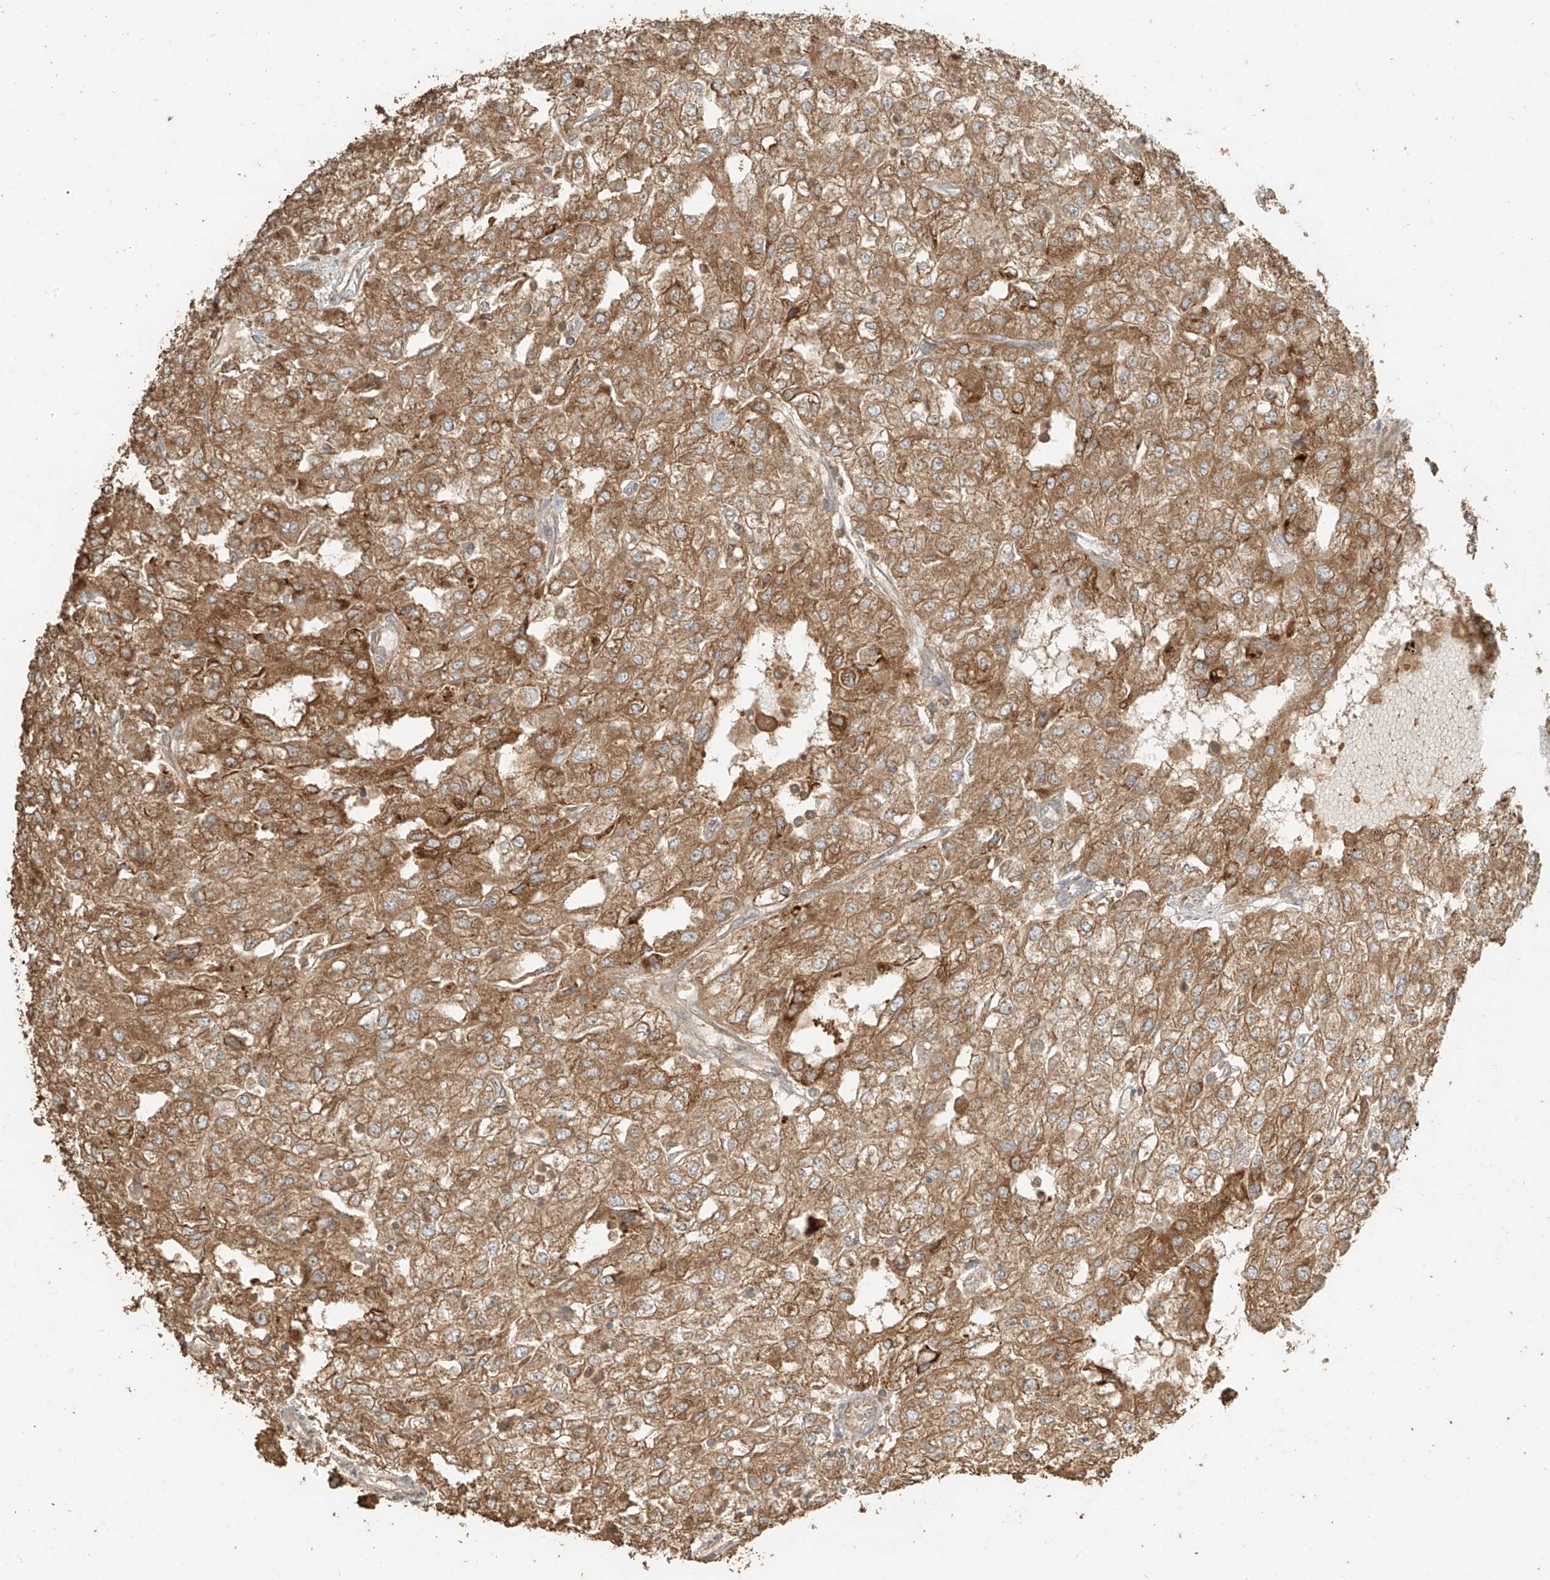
{"staining": {"intensity": "moderate", "quantity": ">75%", "location": "cytoplasmic/membranous"}, "tissue": "renal cancer", "cell_type": "Tumor cells", "image_type": "cancer", "snomed": [{"axis": "morphology", "description": "Adenocarcinoma, NOS"}, {"axis": "topography", "description": "Kidney"}], "caption": "Immunohistochemistry micrograph of neoplastic tissue: renal adenocarcinoma stained using IHC exhibits medium levels of moderate protein expression localized specifically in the cytoplasmic/membranous of tumor cells, appearing as a cytoplasmic/membranous brown color.", "gene": "RFTN2", "patient": {"sex": "female", "age": 54}}